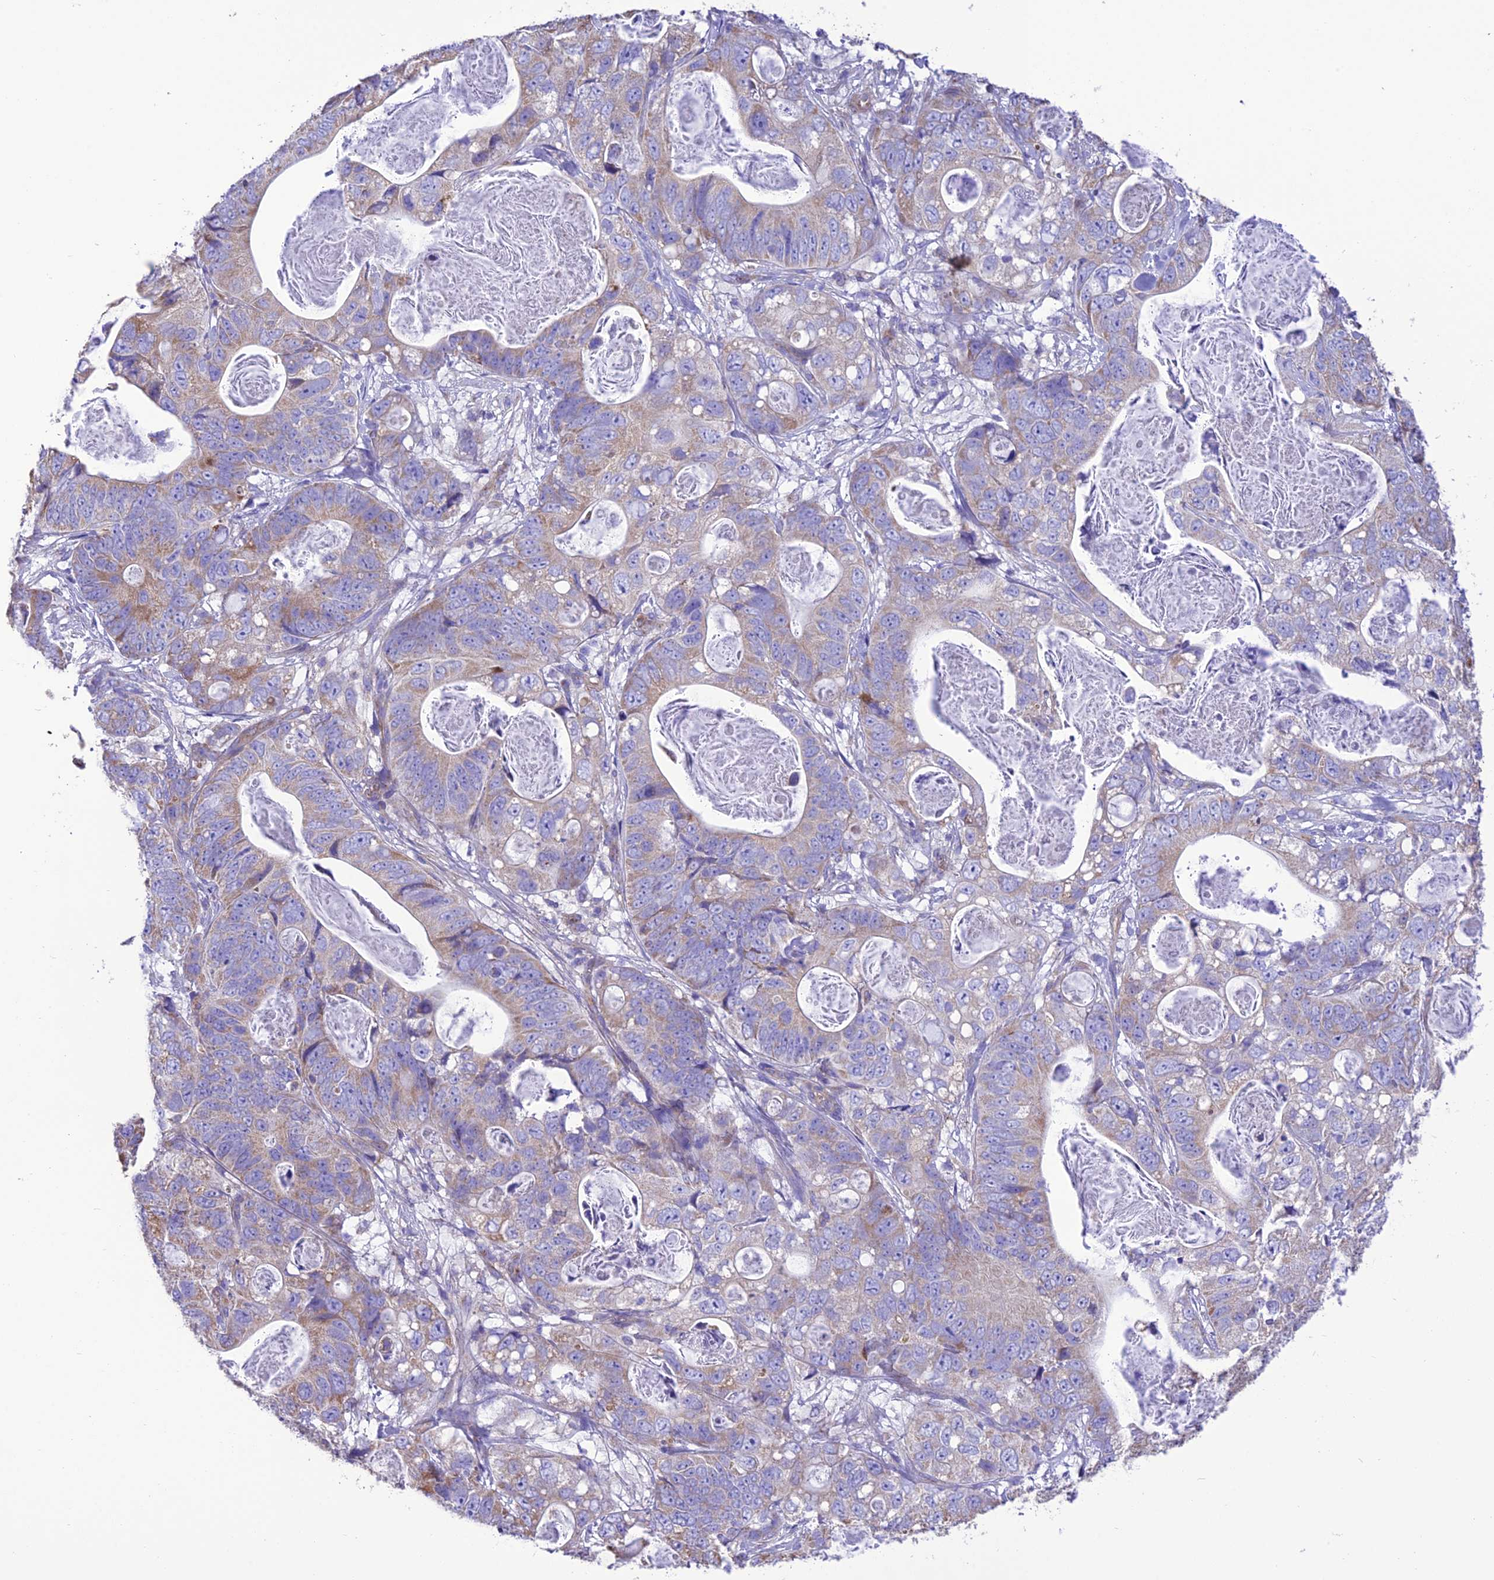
{"staining": {"intensity": "weak", "quantity": "25%-75%", "location": "cytoplasmic/membranous"}, "tissue": "stomach cancer", "cell_type": "Tumor cells", "image_type": "cancer", "snomed": [{"axis": "morphology", "description": "Normal tissue, NOS"}, {"axis": "morphology", "description": "Adenocarcinoma, NOS"}, {"axis": "topography", "description": "Stomach"}], "caption": "Tumor cells display low levels of weak cytoplasmic/membranous staining in approximately 25%-75% of cells in stomach cancer.", "gene": "MAP3K12", "patient": {"sex": "female", "age": 89}}